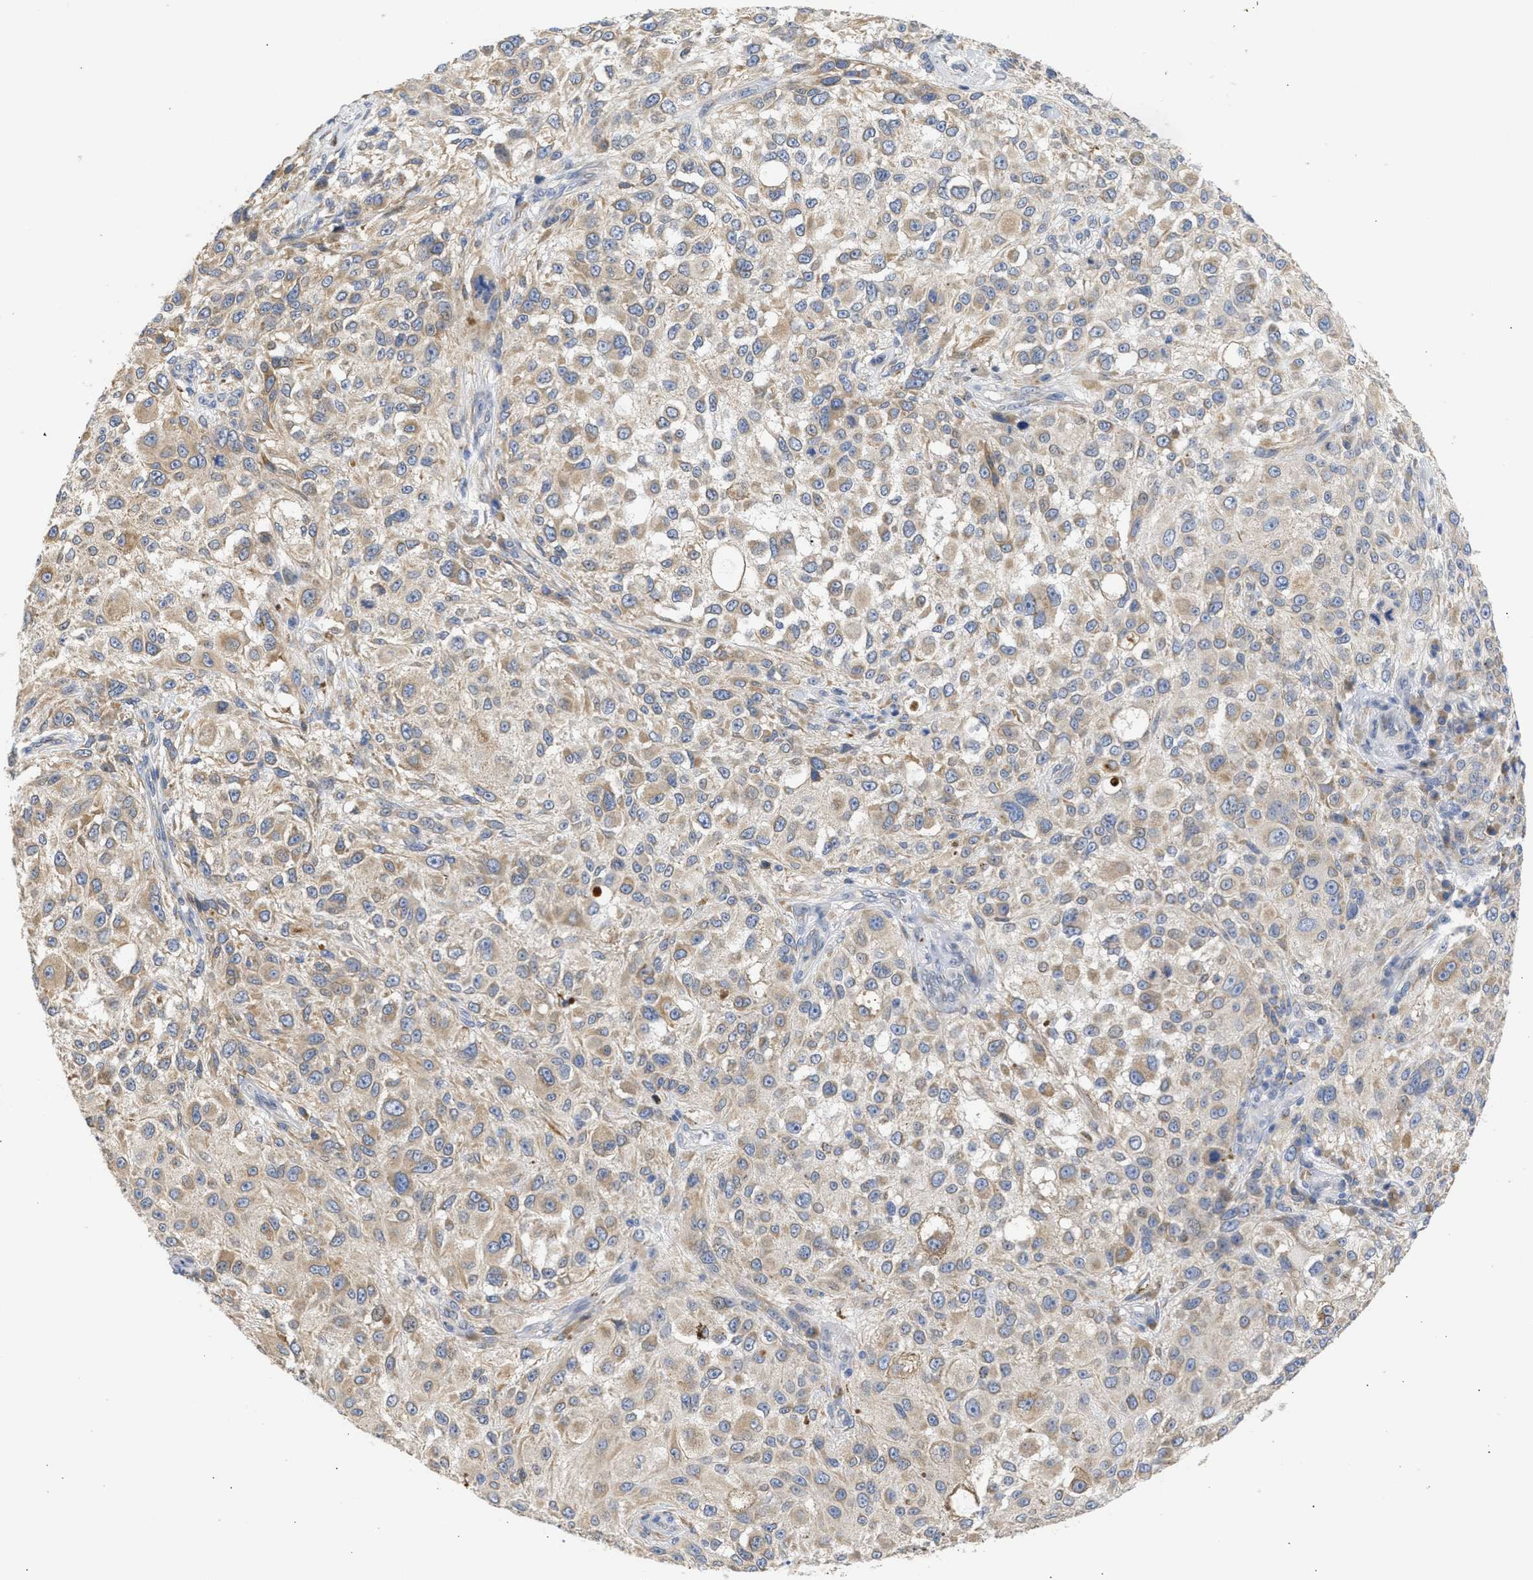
{"staining": {"intensity": "weak", "quantity": ">75%", "location": "cytoplasmic/membranous"}, "tissue": "melanoma", "cell_type": "Tumor cells", "image_type": "cancer", "snomed": [{"axis": "morphology", "description": "Necrosis, NOS"}, {"axis": "morphology", "description": "Malignant melanoma, NOS"}, {"axis": "topography", "description": "Skin"}], "caption": "Immunohistochemistry (IHC) of malignant melanoma demonstrates low levels of weak cytoplasmic/membranous expression in about >75% of tumor cells.", "gene": "TMED1", "patient": {"sex": "female", "age": 87}}